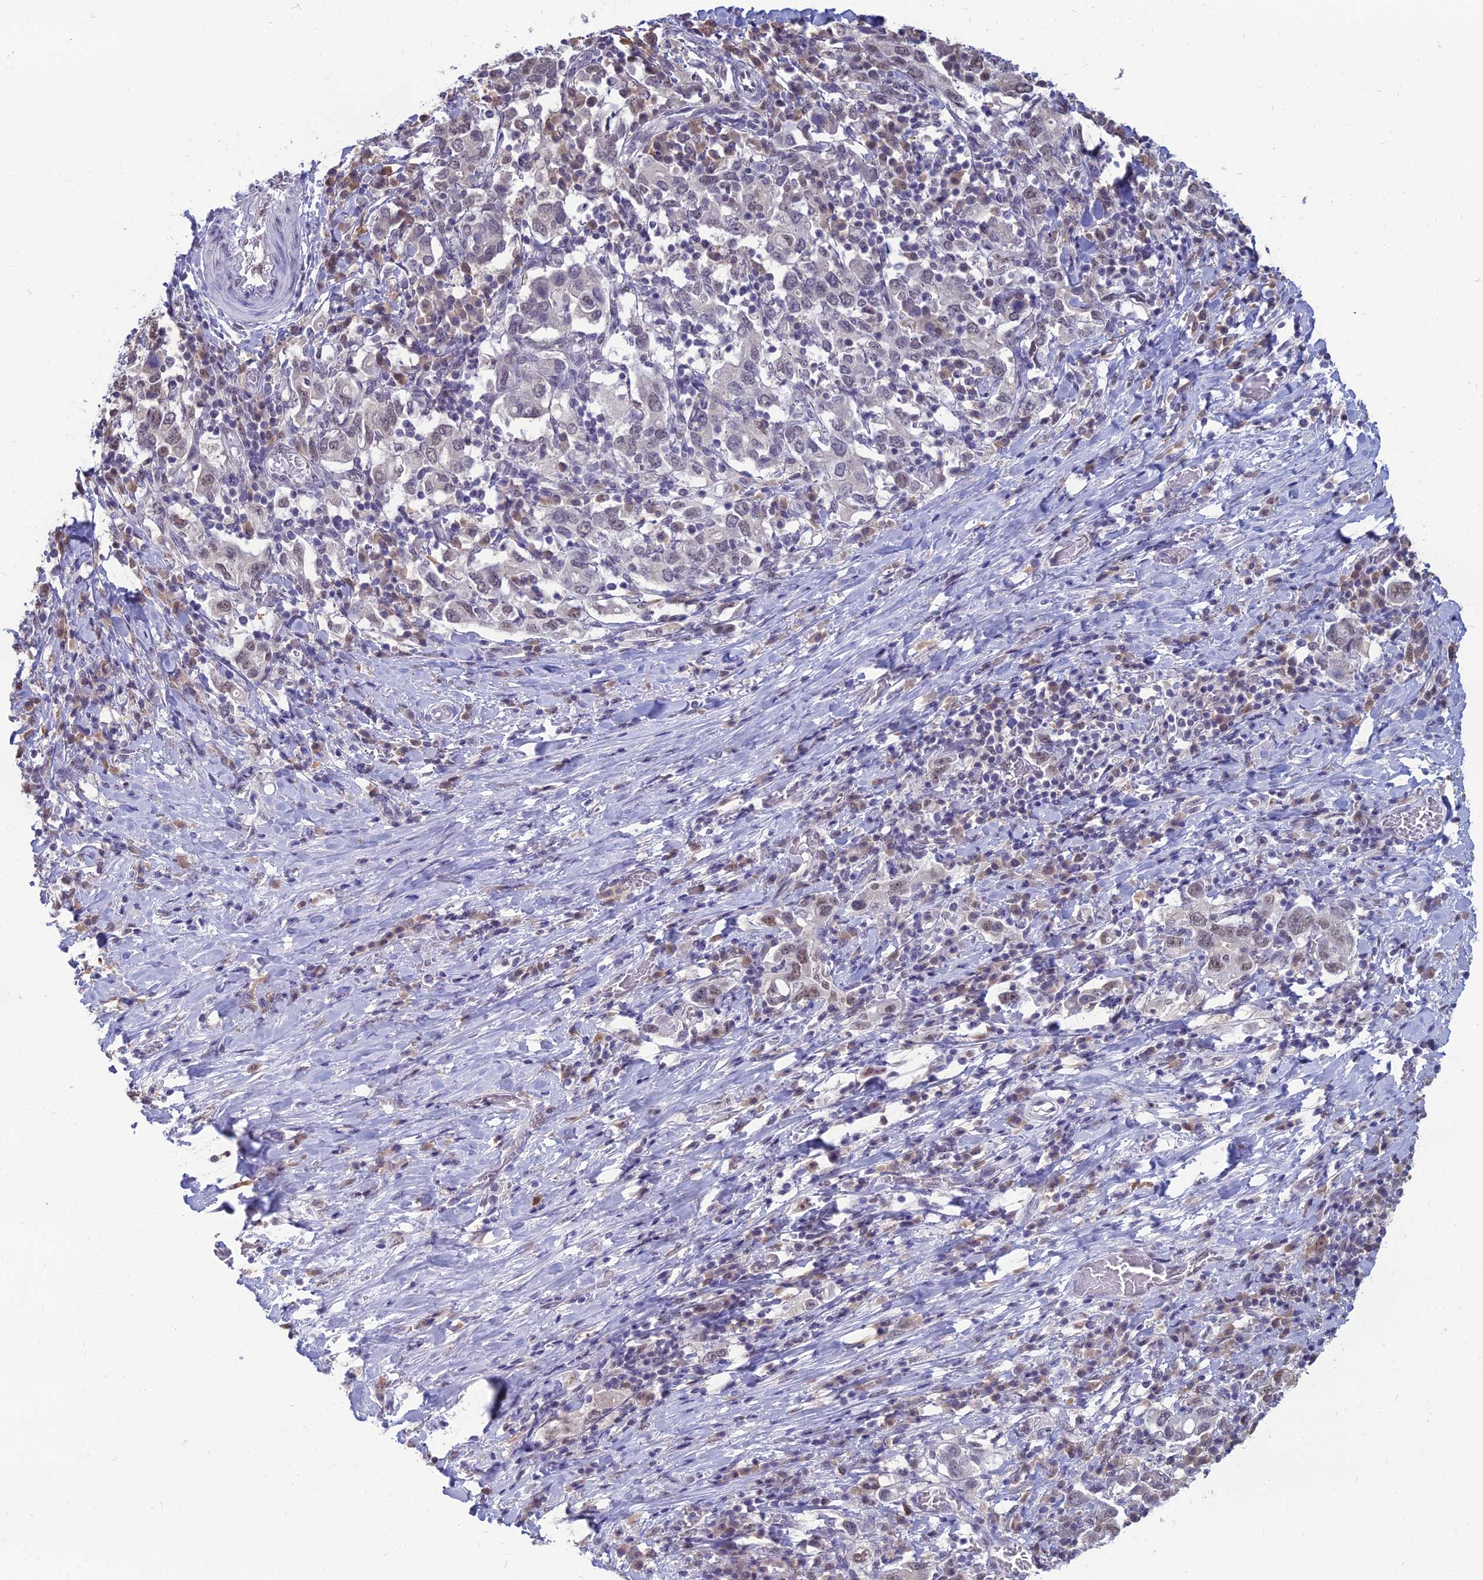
{"staining": {"intensity": "weak", "quantity": "<25%", "location": "nuclear"}, "tissue": "stomach cancer", "cell_type": "Tumor cells", "image_type": "cancer", "snomed": [{"axis": "morphology", "description": "Adenocarcinoma, NOS"}, {"axis": "topography", "description": "Stomach, upper"}, {"axis": "topography", "description": "Stomach"}], "caption": "DAB immunohistochemical staining of human adenocarcinoma (stomach) exhibits no significant expression in tumor cells. (Brightfield microscopy of DAB (3,3'-diaminobenzidine) IHC at high magnification).", "gene": "SRSF7", "patient": {"sex": "male", "age": 62}}